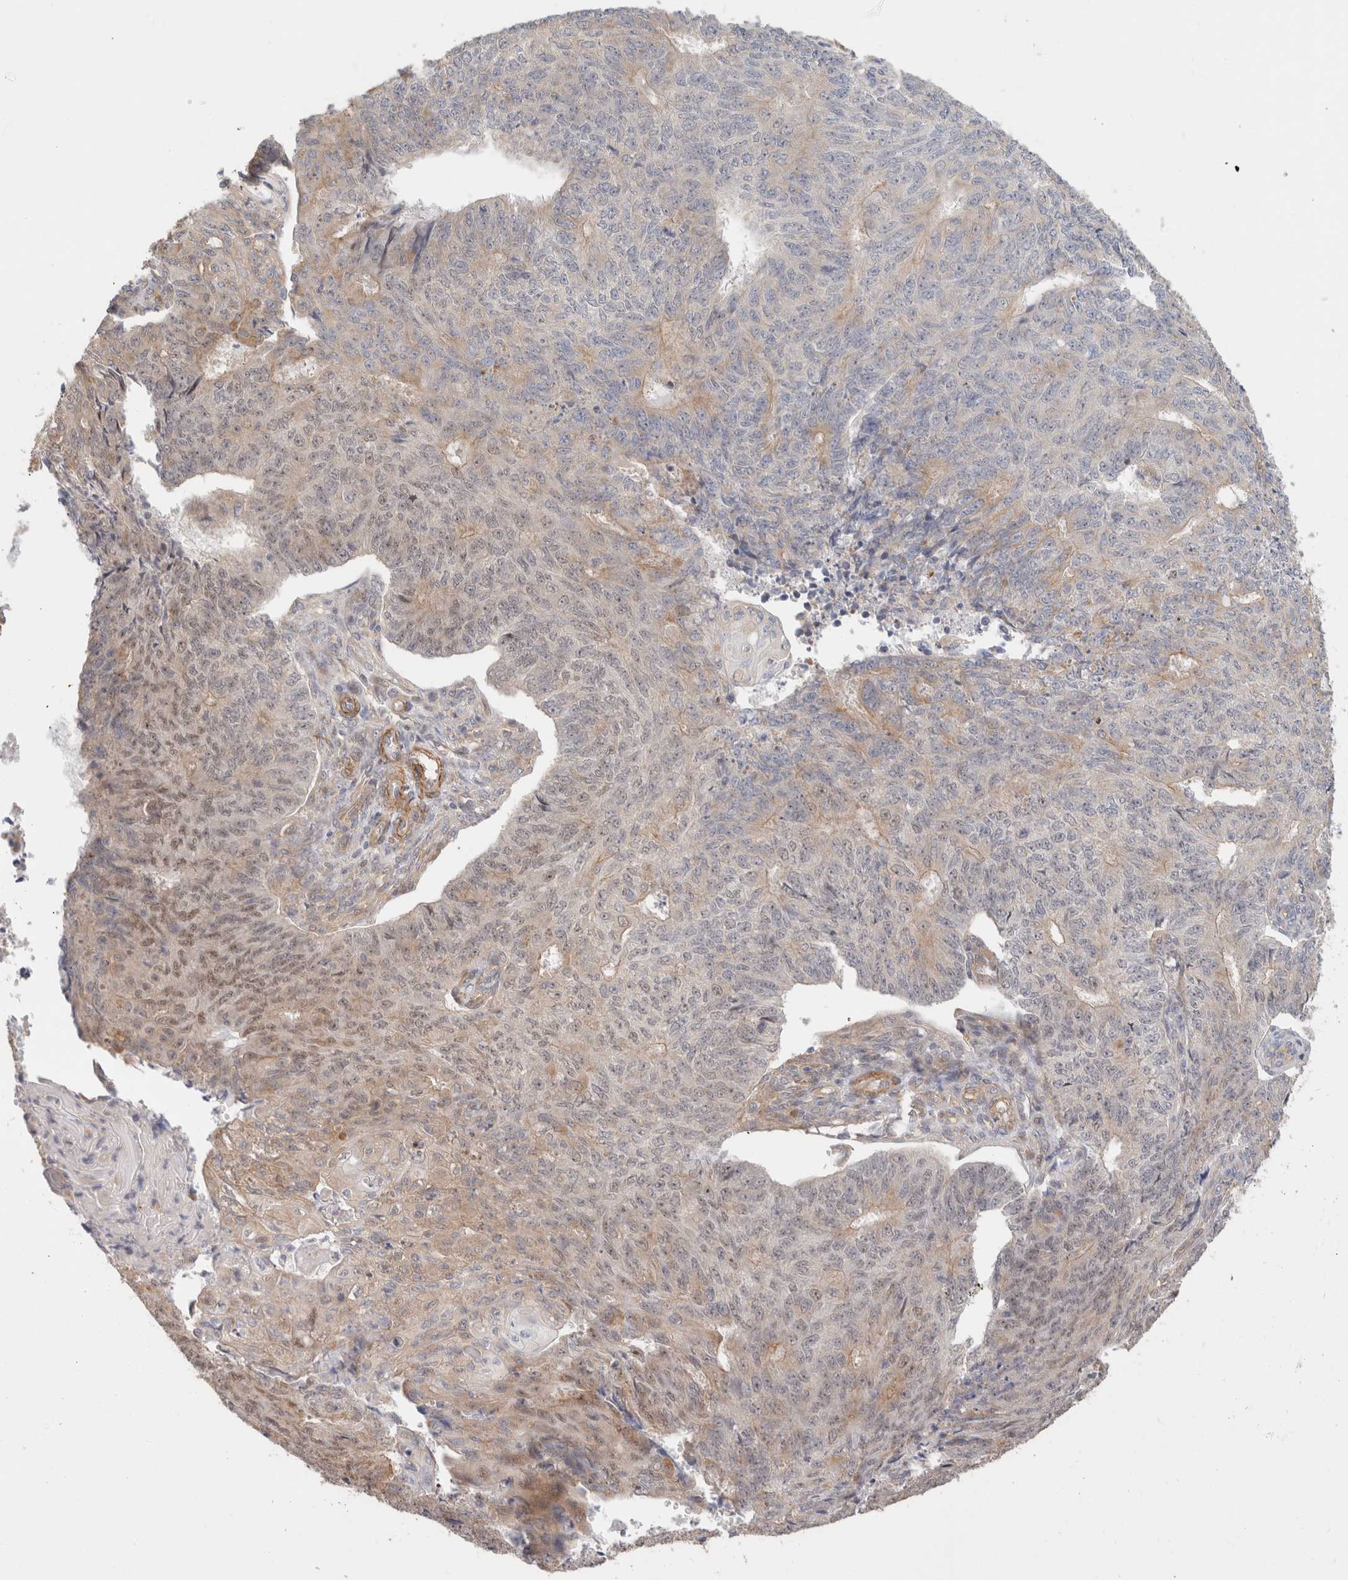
{"staining": {"intensity": "weak", "quantity": "25%-75%", "location": "cytoplasmic/membranous,nuclear"}, "tissue": "endometrial cancer", "cell_type": "Tumor cells", "image_type": "cancer", "snomed": [{"axis": "morphology", "description": "Adenocarcinoma, NOS"}, {"axis": "topography", "description": "Endometrium"}], "caption": "Human endometrial adenocarcinoma stained for a protein (brown) shows weak cytoplasmic/membranous and nuclear positive expression in approximately 25%-75% of tumor cells.", "gene": "ID3", "patient": {"sex": "female", "age": 32}}